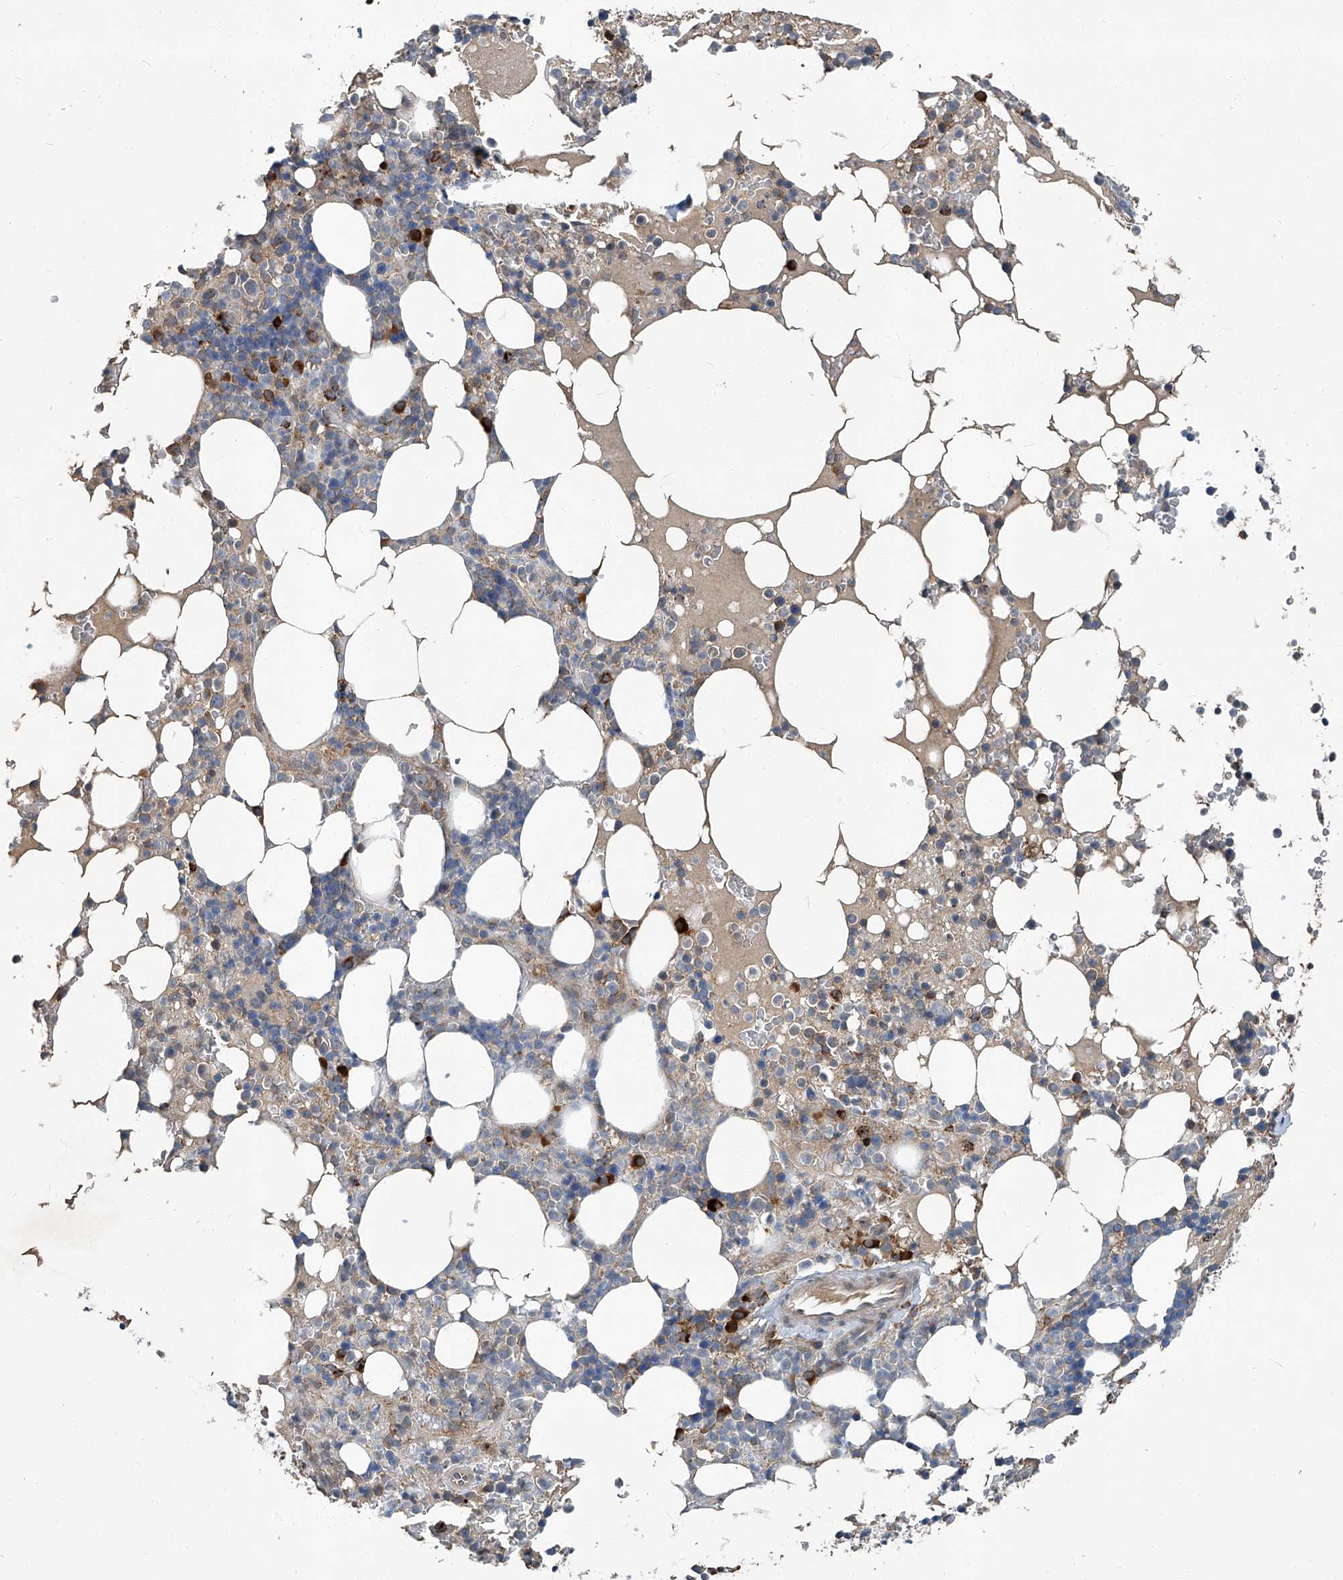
{"staining": {"intensity": "strong", "quantity": "<25%", "location": "cytoplasmic/membranous"}, "tissue": "bone marrow", "cell_type": "Hematopoietic cells", "image_type": "normal", "snomed": [{"axis": "morphology", "description": "Normal tissue, NOS"}, {"axis": "topography", "description": "Bone marrow"}], "caption": "Immunohistochemistry micrograph of benign bone marrow: bone marrow stained using IHC displays medium levels of strong protein expression localized specifically in the cytoplasmic/membranous of hematopoietic cells, appearing as a cytoplasmic/membranous brown color.", "gene": "FAM167A", "patient": {"sex": "male", "age": 58}}